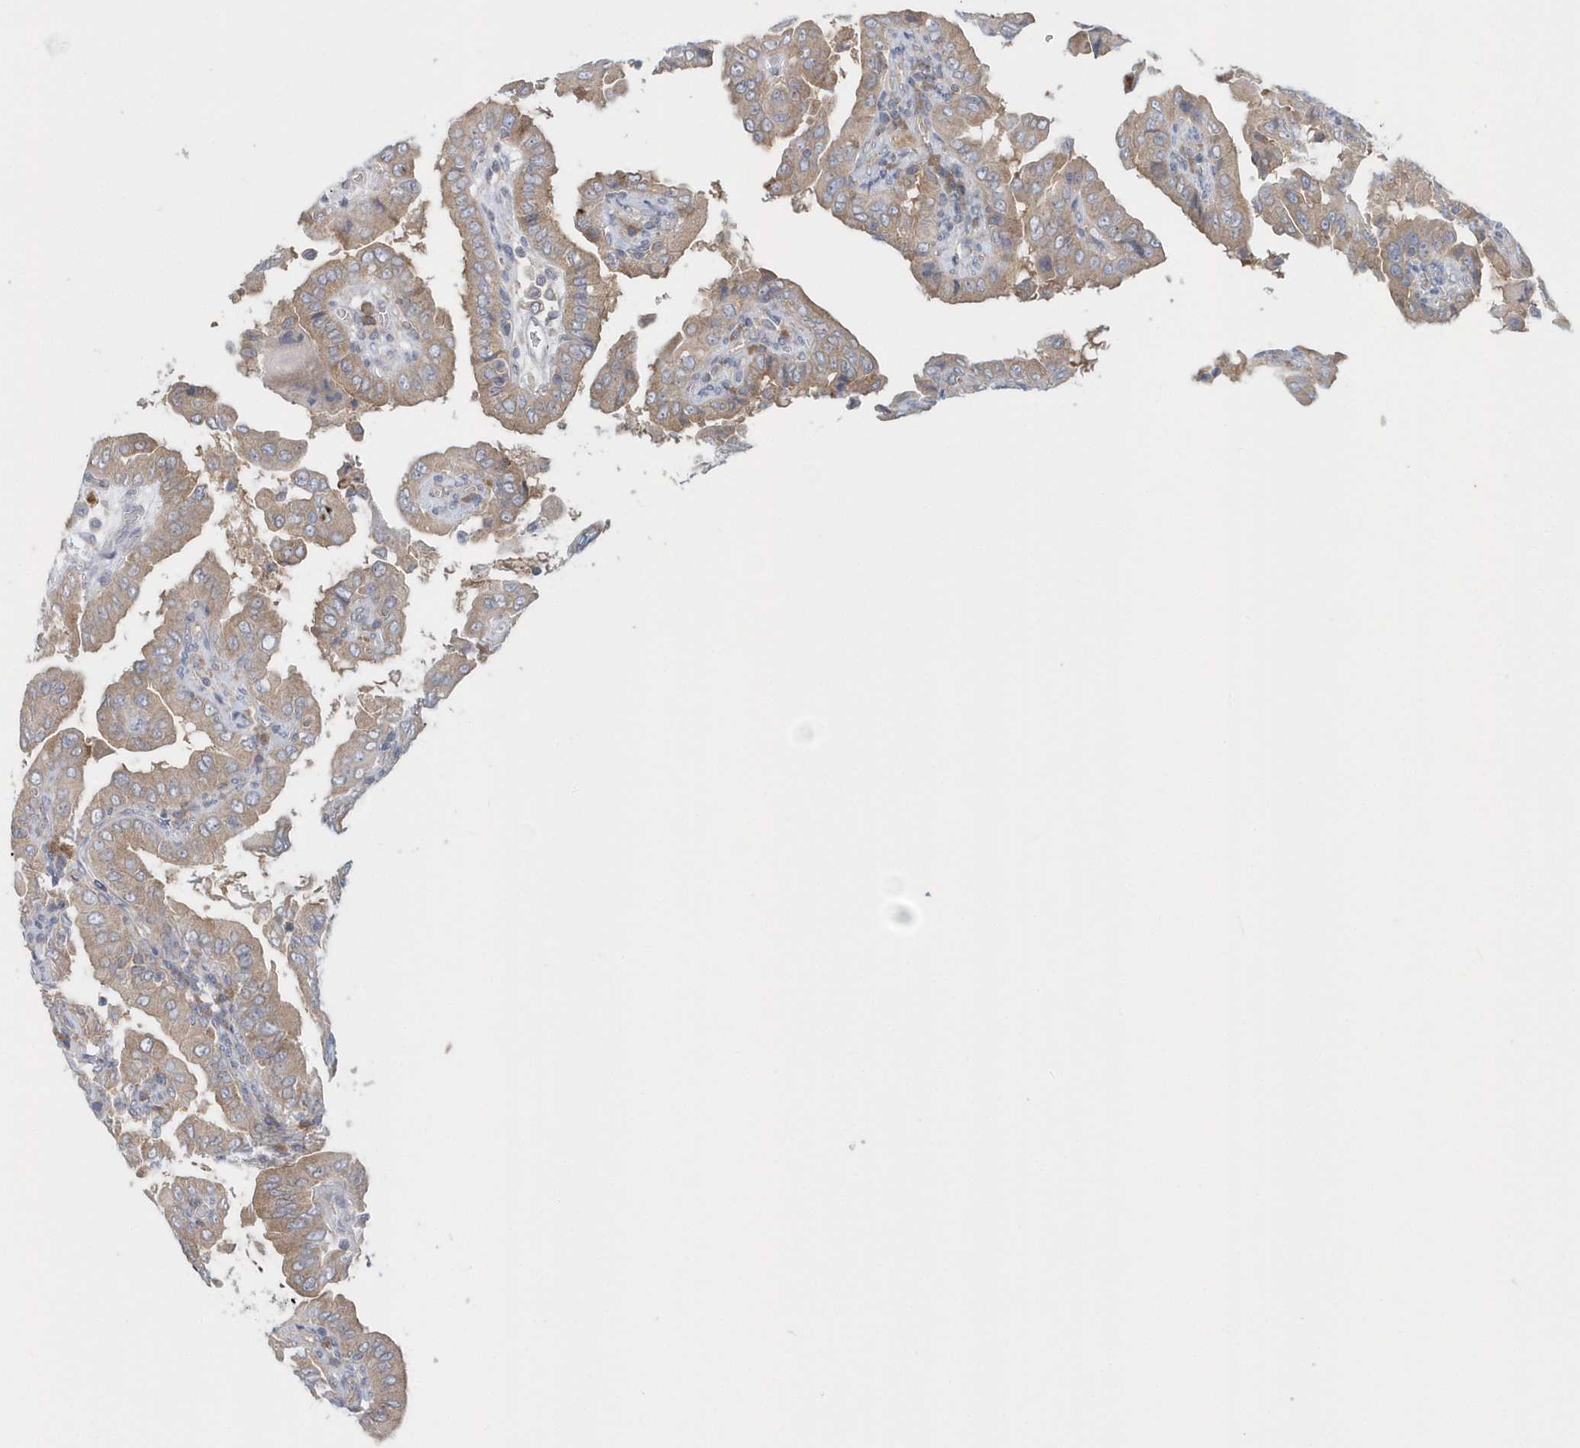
{"staining": {"intensity": "weak", "quantity": ">75%", "location": "cytoplasmic/membranous"}, "tissue": "thyroid cancer", "cell_type": "Tumor cells", "image_type": "cancer", "snomed": [{"axis": "morphology", "description": "Papillary adenocarcinoma, NOS"}, {"axis": "topography", "description": "Thyroid gland"}], "caption": "Brown immunohistochemical staining in papillary adenocarcinoma (thyroid) exhibits weak cytoplasmic/membranous positivity in approximately >75% of tumor cells. Immunohistochemistry stains the protein of interest in brown and the nuclei are stained blue.", "gene": "EIF3C", "patient": {"sex": "male", "age": 33}}